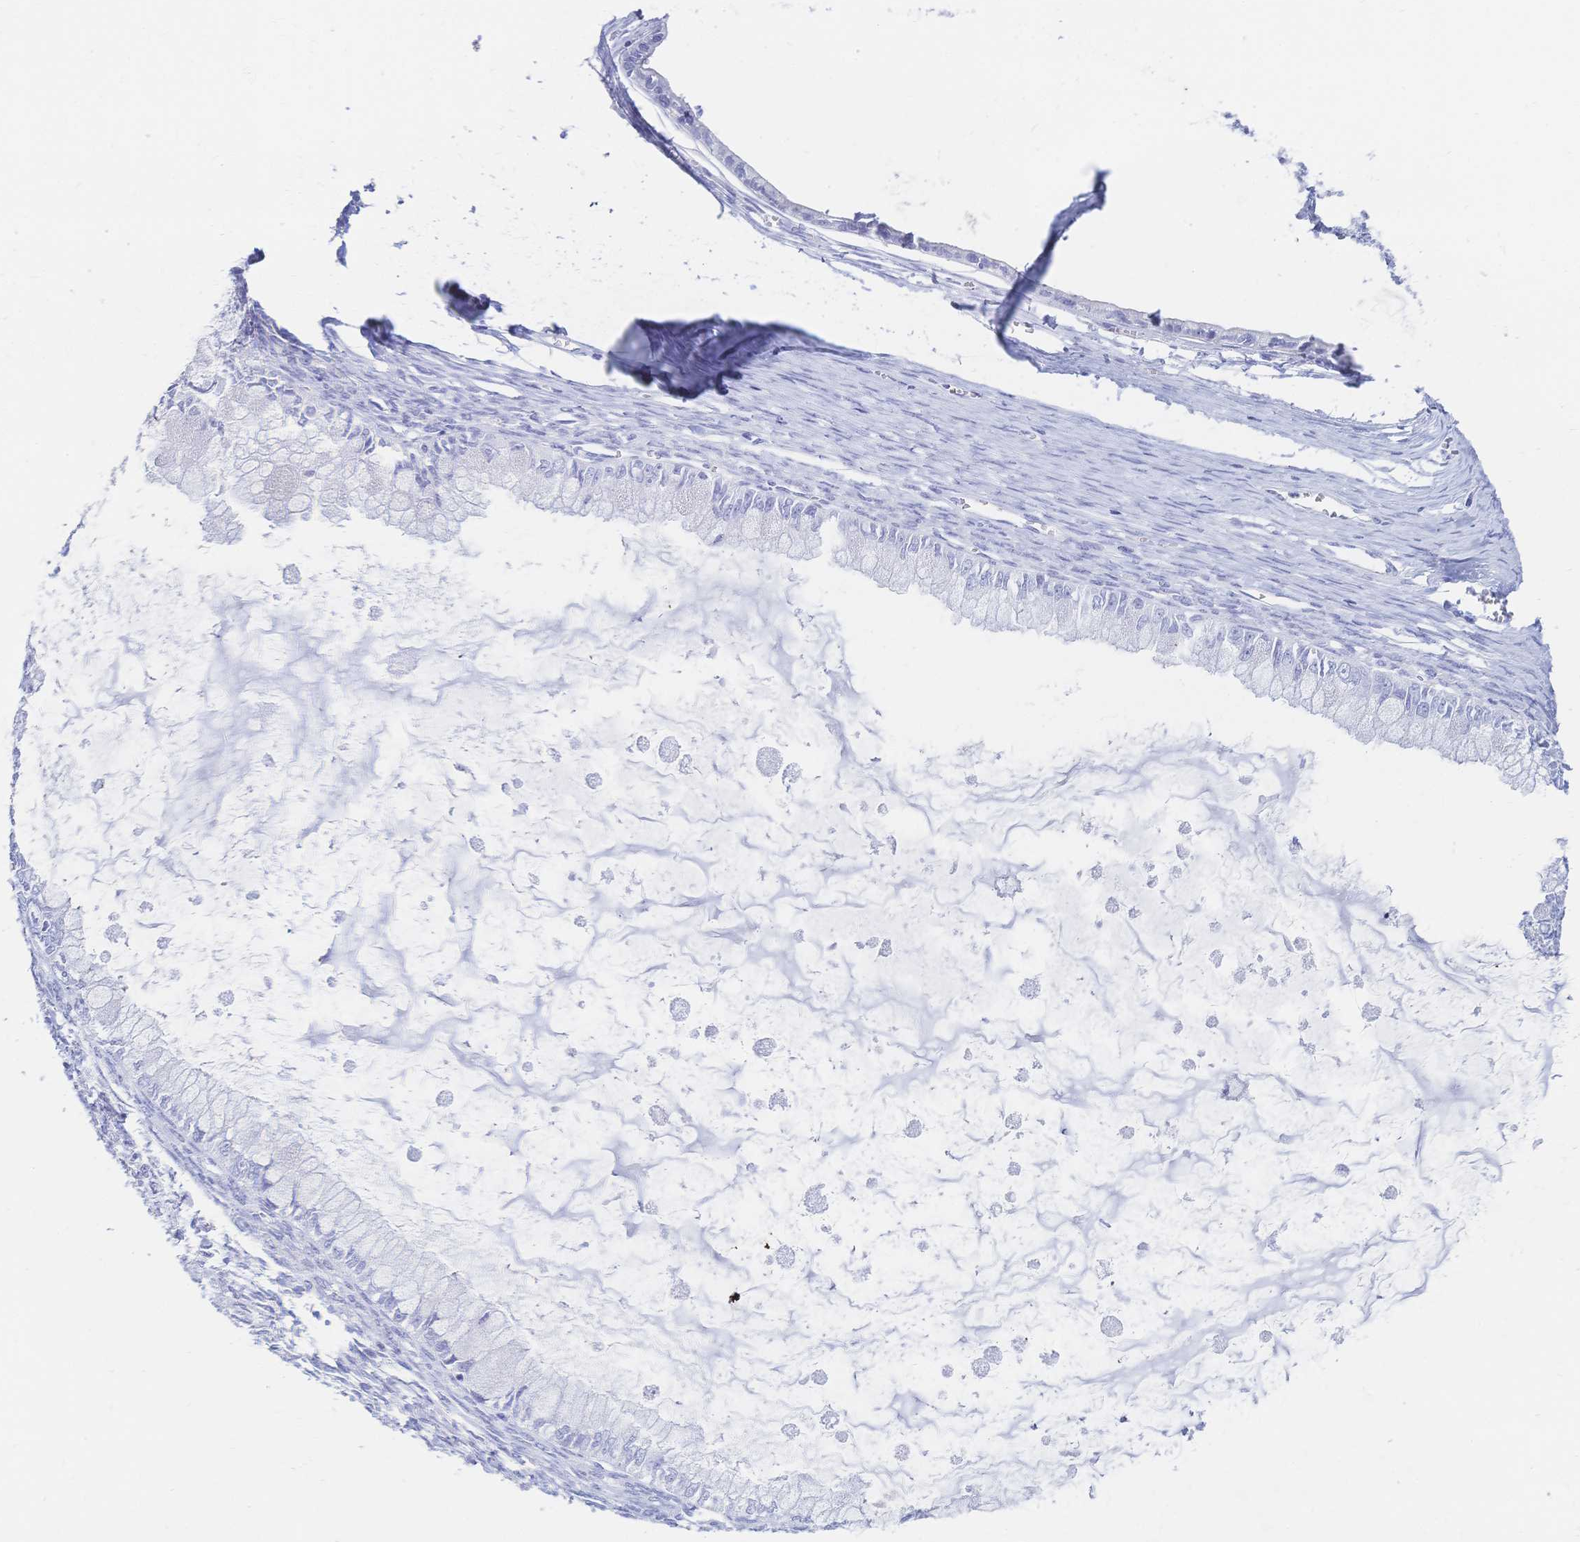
{"staining": {"intensity": "negative", "quantity": "none", "location": "none"}, "tissue": "ovarian cancer", "cell_type": "Tumor cells", "image_type": "cancer", "snomed": [{"axis": "morphology", "description": "Cystadenocarcinoma, mucinous, NOS"}, {"axis": "topography", "description": "Ovary"}], "caption": "The histopathology image exhibits no staining of tumor cells in ovarian cancer.", "gene": "MEP1B", "patient": {"sex": "female", "age": 34}}